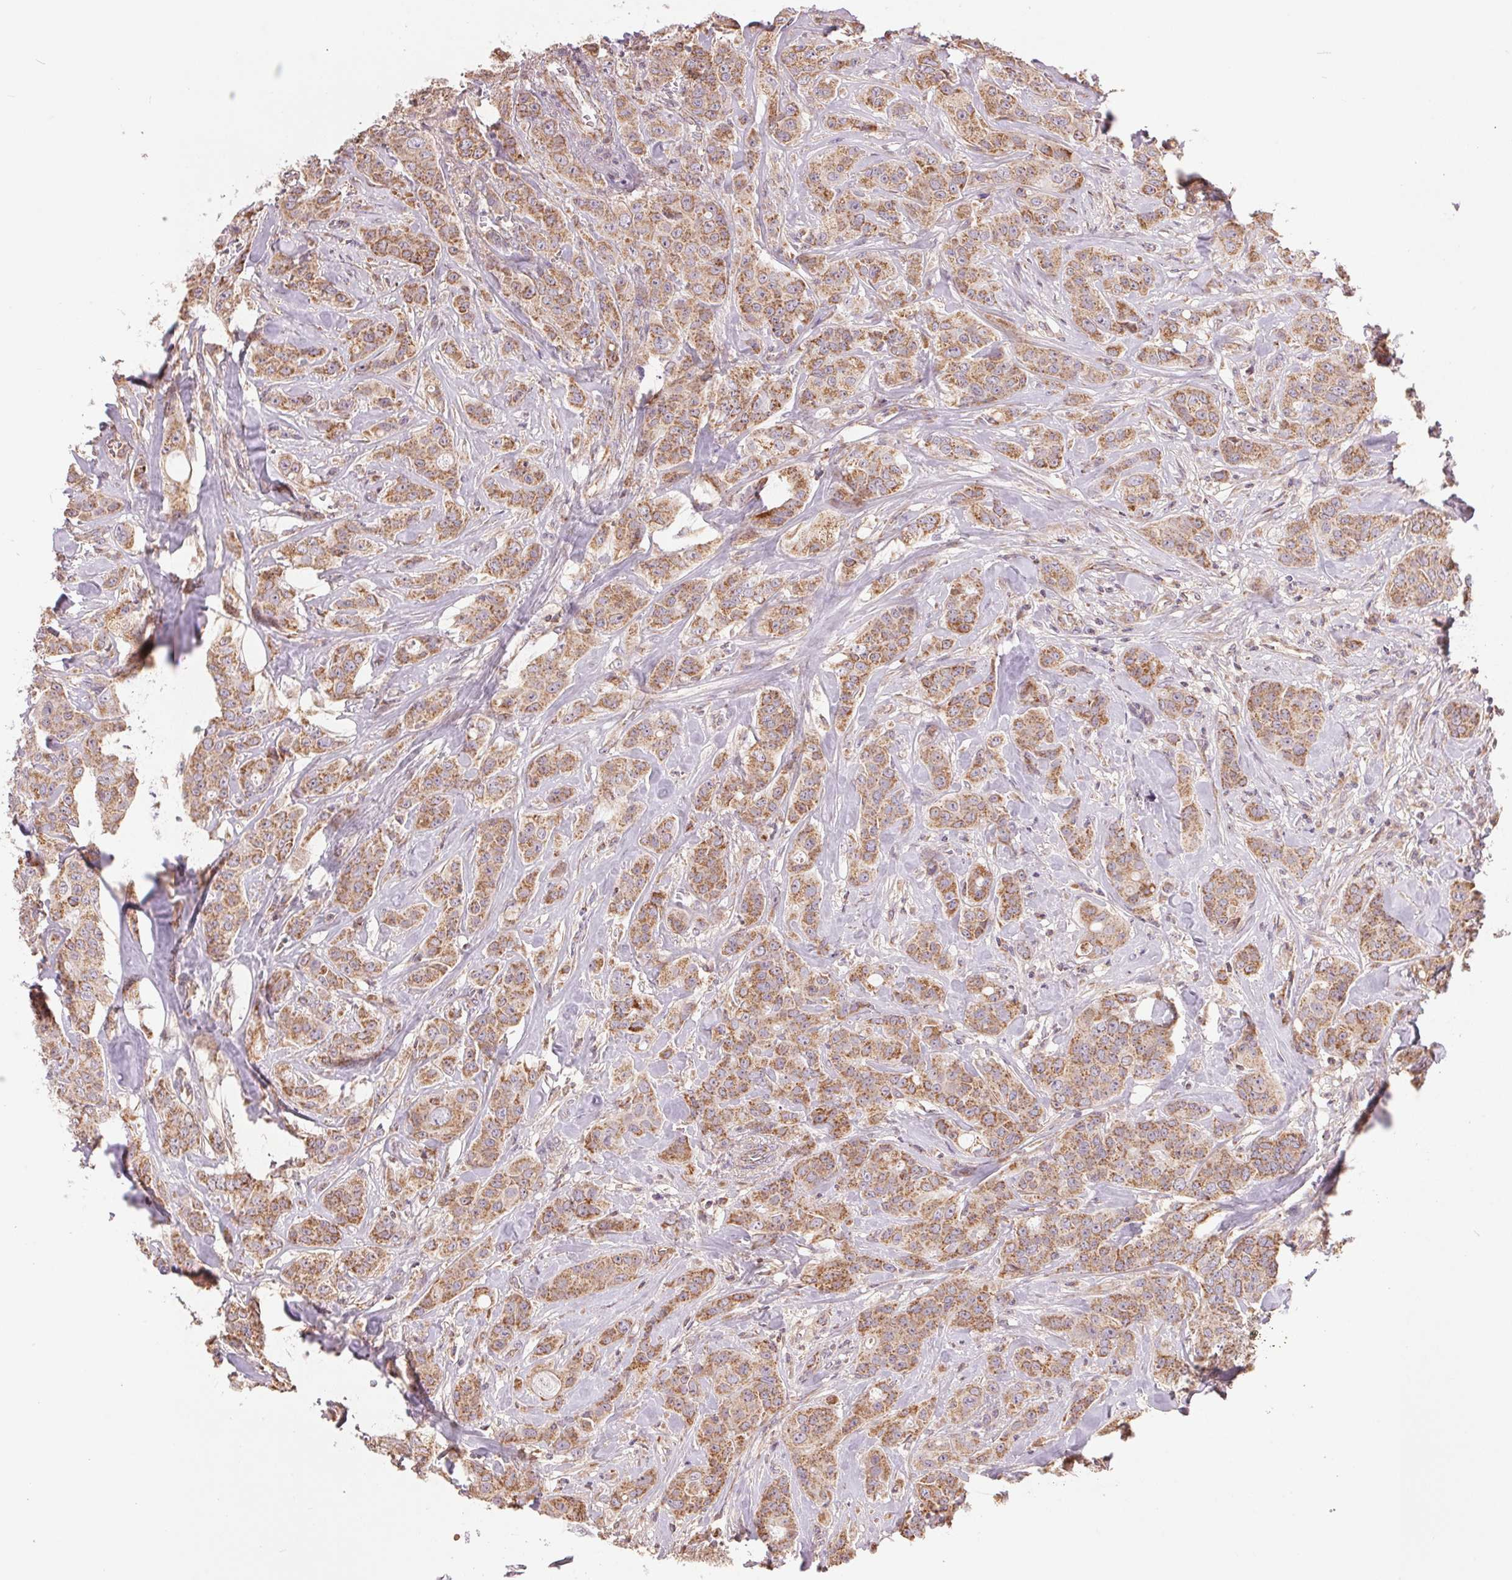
{"staining": {"intensity": "moderate", "quantity": ">75%", "location": "cytoplasmic/membranous"}, "tissue": "breast cancer", "cell_type": "Tumor cells", "image_type": "cancer", "snomed": [{"axis": "morphology", "description": "Duct carcinoma"}, {"axis": "topography", "description": "Breast"}], "caption": "Protein staining by IHC exhibits moderate cytoplasmic/membranous positivity in about >75% of tumor cells in breast cancer (invasive ductal carcinoma). (Brightfield microscopy of DAB IHC at high magnification).", "gene": "DGUOK", "patient": {"sex": "female", "age": 43}}